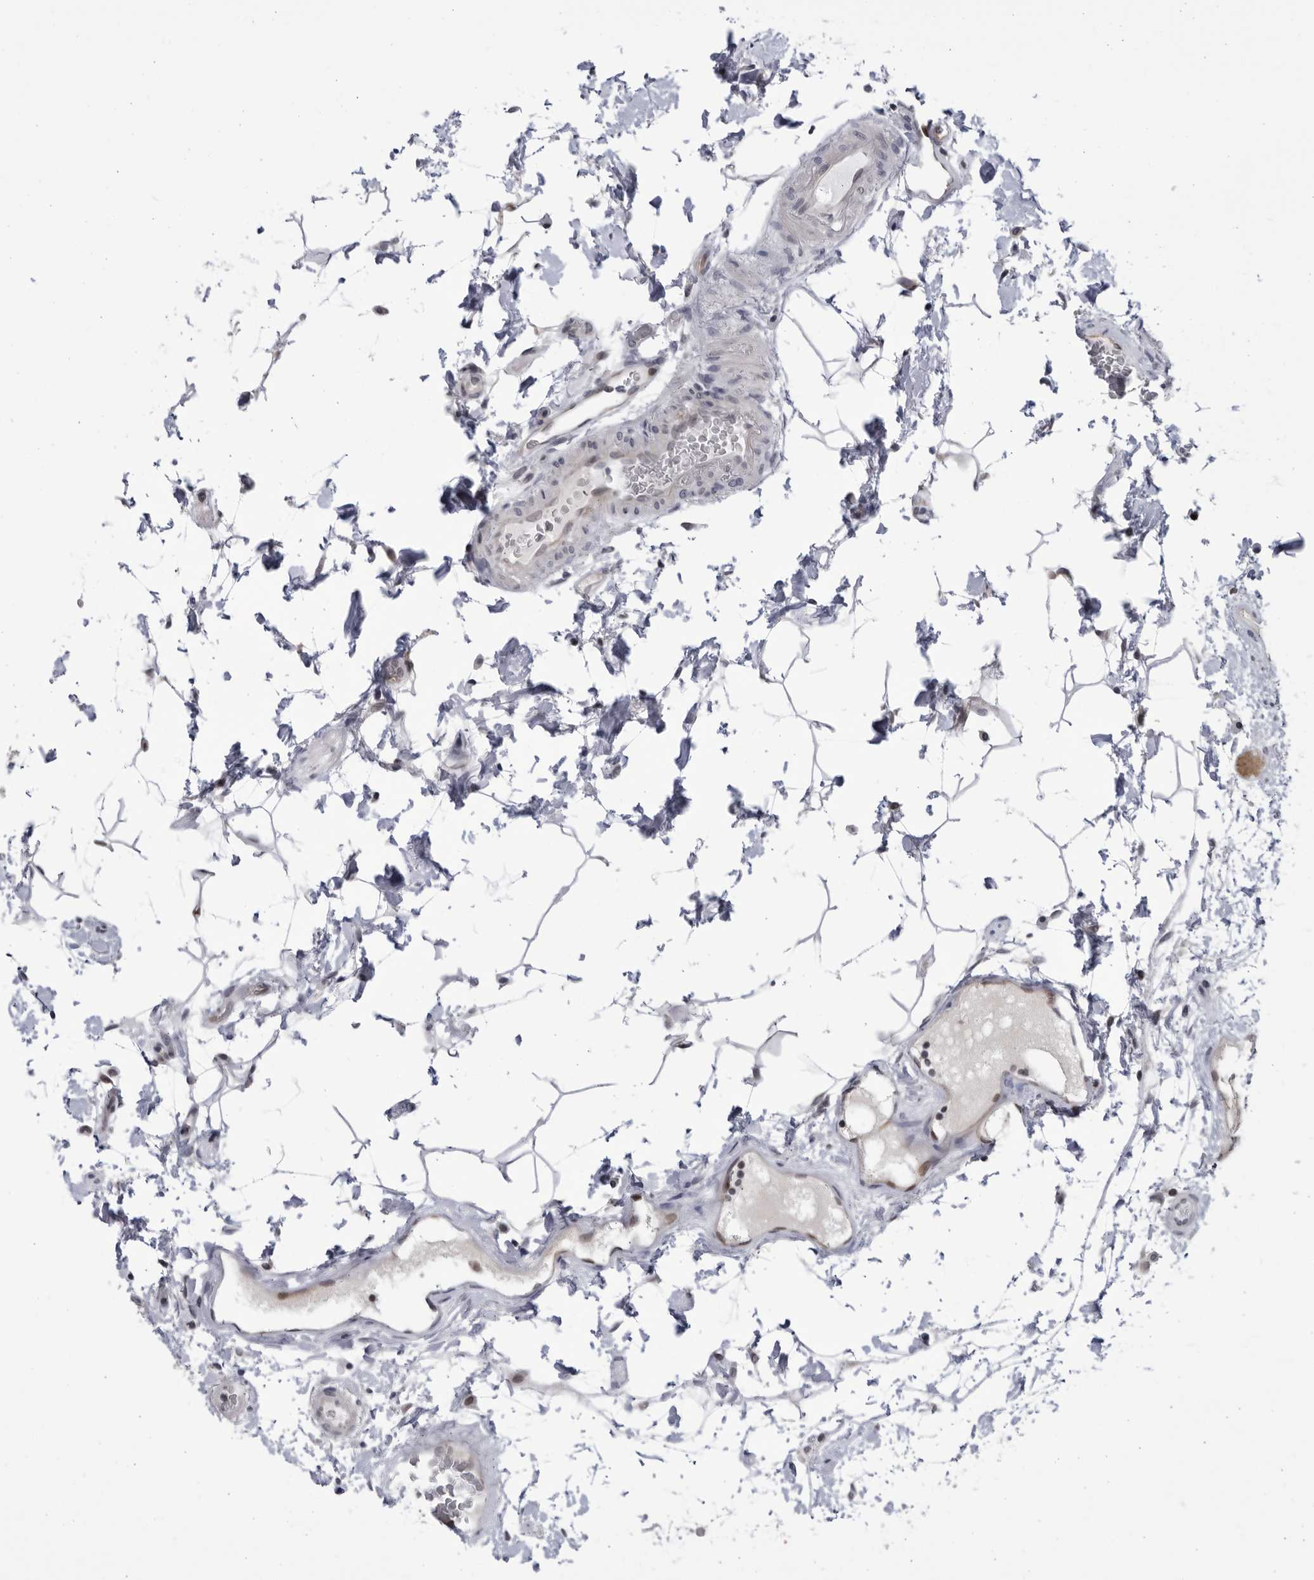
{"staining": {"intensity": "weak", "quantity": "25%-75%", "location": "cytoplasmic/membranous,nuclear"}, "tissue": "colon", "cell_type": "Endothelial cells", "image_type": "normal", "snomed": [{"axis": "morphology", "description": "Normal tissue, NOS"}, {"axis": "topography", "description": "Colon"}], "caption": "The photomicrograph exhibits immunohistochemical staining of normal colon. There is weak cytoplasmic/membranous,nuclear positivity is identified in about 25%-75% of endothelial cells.", "gene": "SLC25A22", "patient": {"sex": "female", "age": 79}}